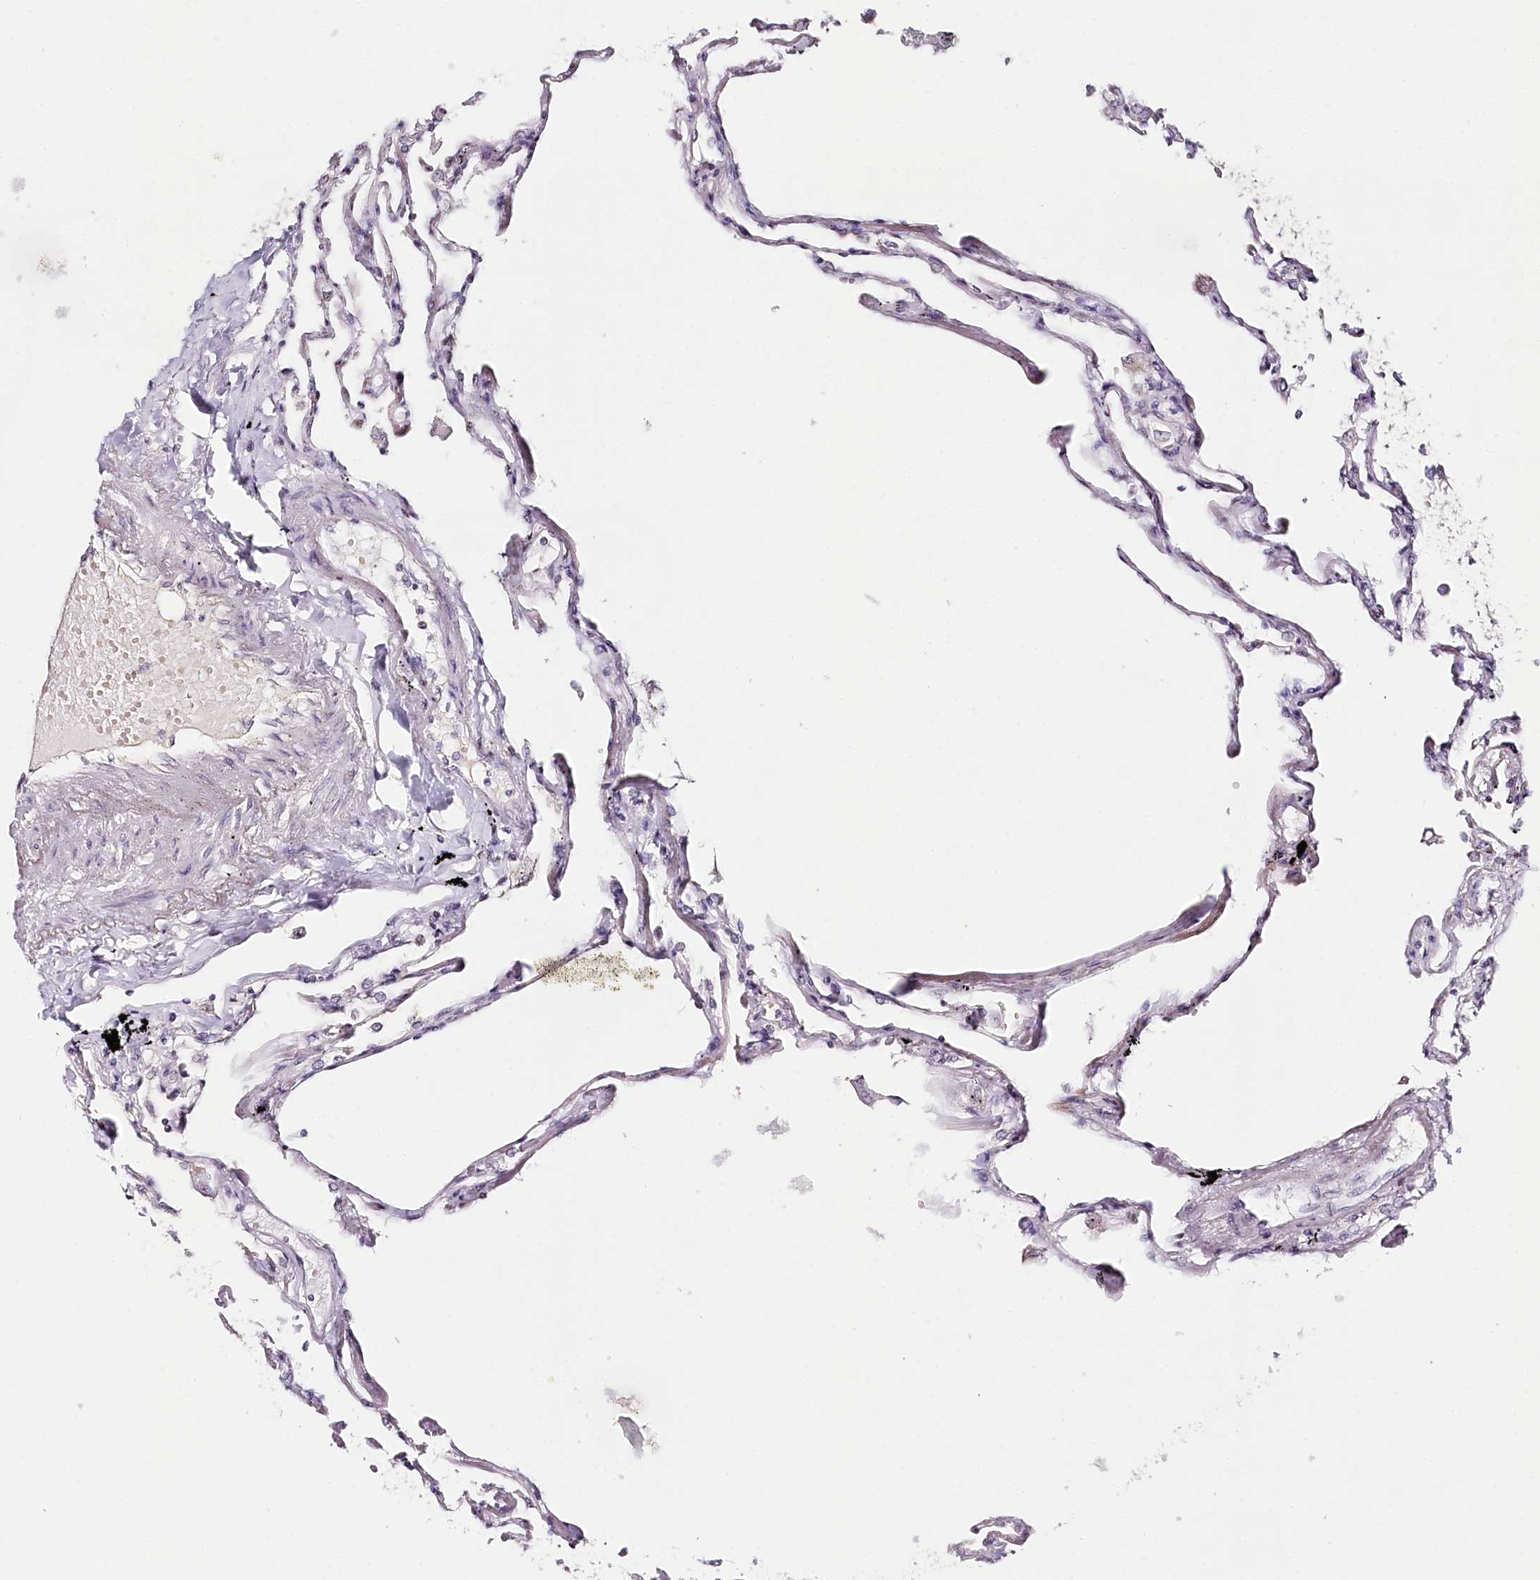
{"staining": {"intensity": "negative", "quantity": "none", "location": "none"}, "tissue": "lung", "cell_type": "Alveolar cells", "image_type": "normal", "snomed": [{"axis": "morphology", "description": "Normal tissue, NOS"}, {"axis": "topography", "description": "Lung"}], "caption": "Alveolar cells are negative for protein expression in normal human lung. The staining was performed using DAB (3,3'-diaminobenzidine) to visualize the protein expression in brown, while the nuclei were stained in blue with hematoxylin (Magnification: 20x).", "gene": "TP53", "patient": {"sex": "female", "age": 67}}